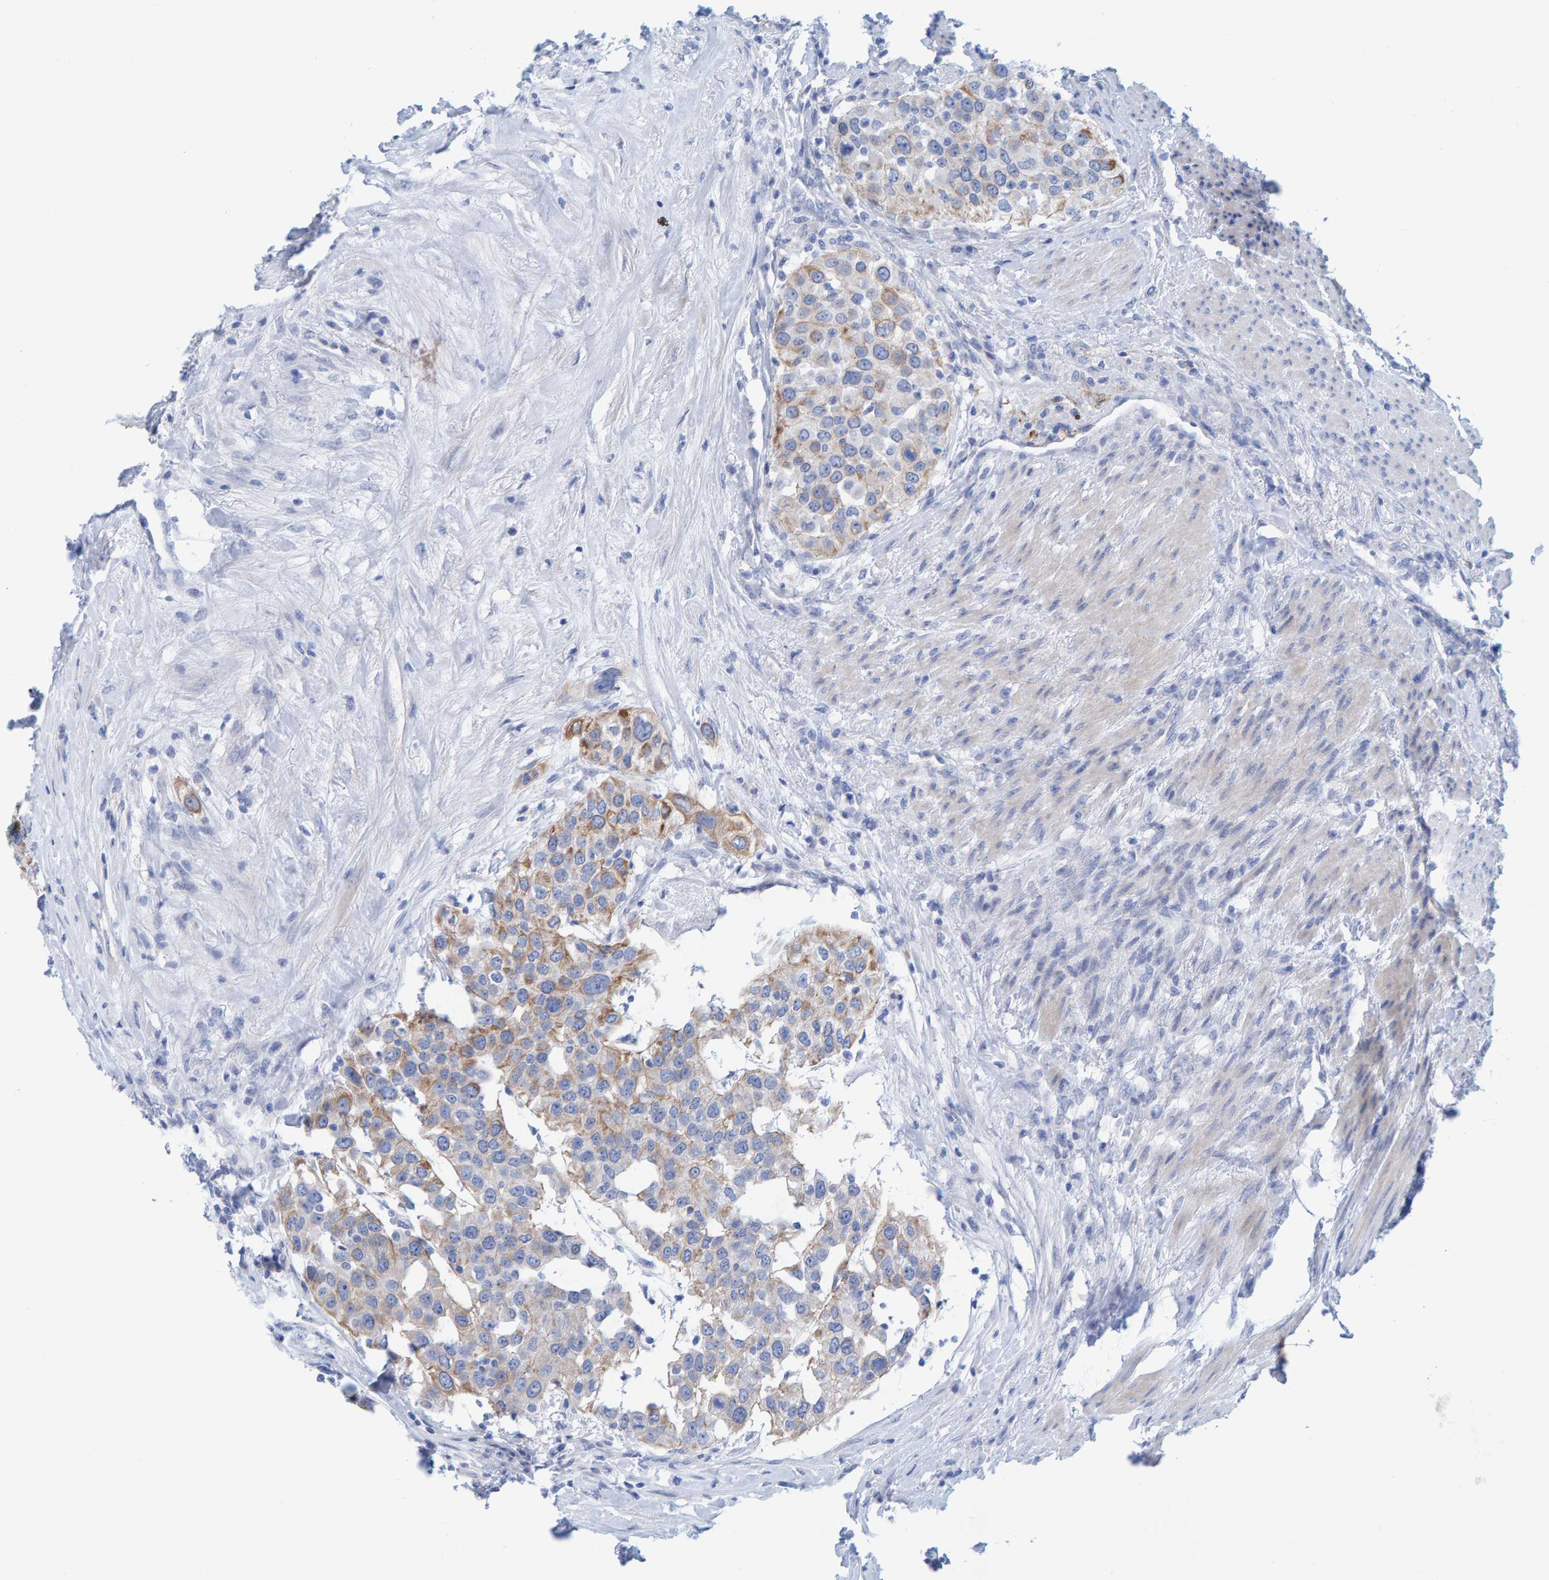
{"staining": {"intensity": "moderate", "quantity": "25%-75%", "location": "cytoplasmic/membranous"}, "tissue": "urothelial cancer", "cell_type": "Tumor cells", "image_type": "cancer", "snomed": [{"axis": "morphology", "description": "Urothelial carcinoma, High grade"}, {"axis": "topography", "description": "Urinary bladder"}], "caption": "Human urothelial cancer stained for a protein (brown) shows moderate cytoplasmic/membranous positive expression in approximately 25%-75% of tumor cells.", "gene": "JAKMIP3", "patient": {"sex": "female", "age": 80}}